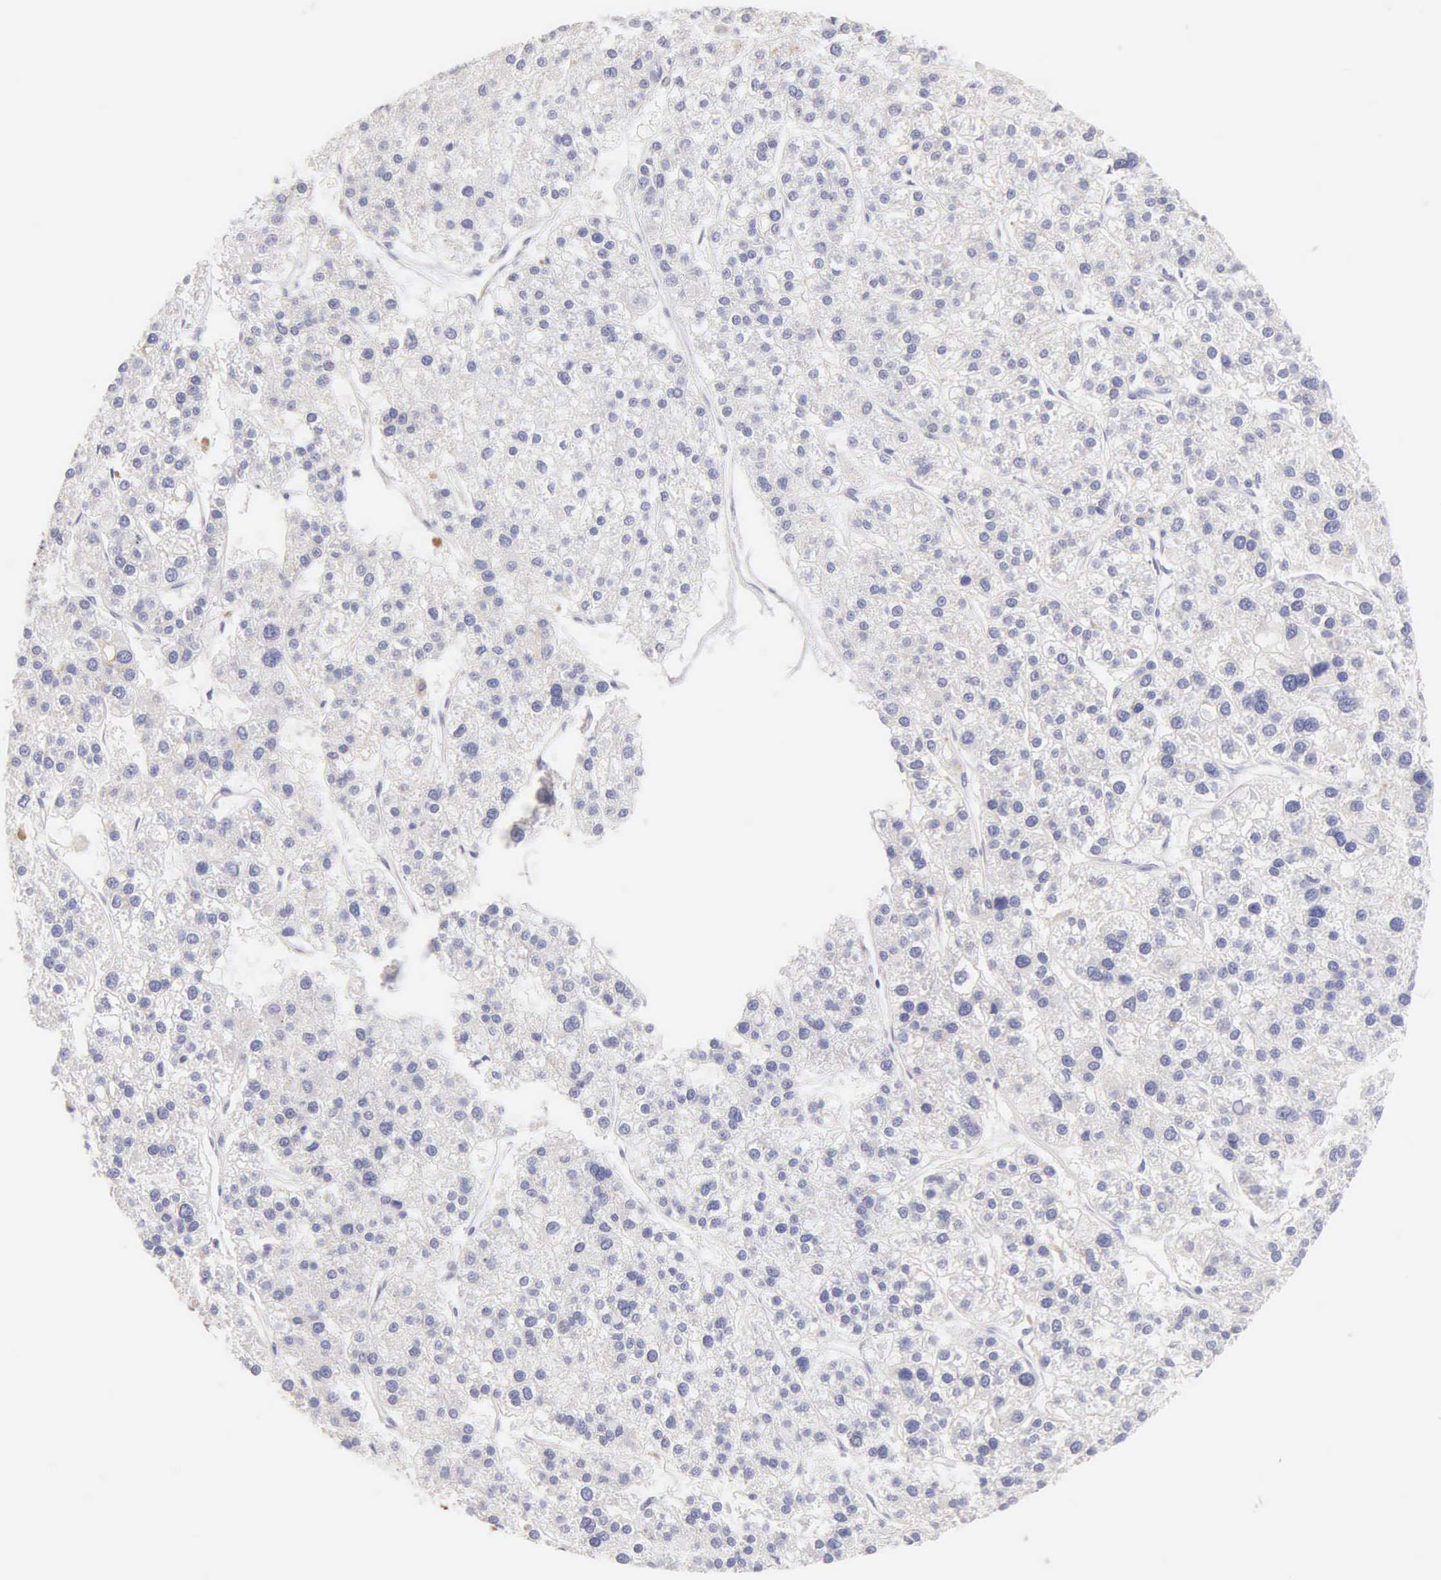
{"staining": {"intensity": "negative", "quantity": "none", "location": "none"}, "tissue": "liver cancer", "cell_type": "Tumor cells", "image_type": "cancer", "snomed": [{"axis": "morphology", "description": "Carcinoma, Hepatocellular, NOS"}, {"axis": "topography", "description": "Liver"}], "caption": "DAB immunohistochemical staining of human liver cancer (hepatocellular carcinoma) exhibits no significant expression in tumor cells.", "gene": "KRT17", "patient": {"sex": "female", "age": 85}}